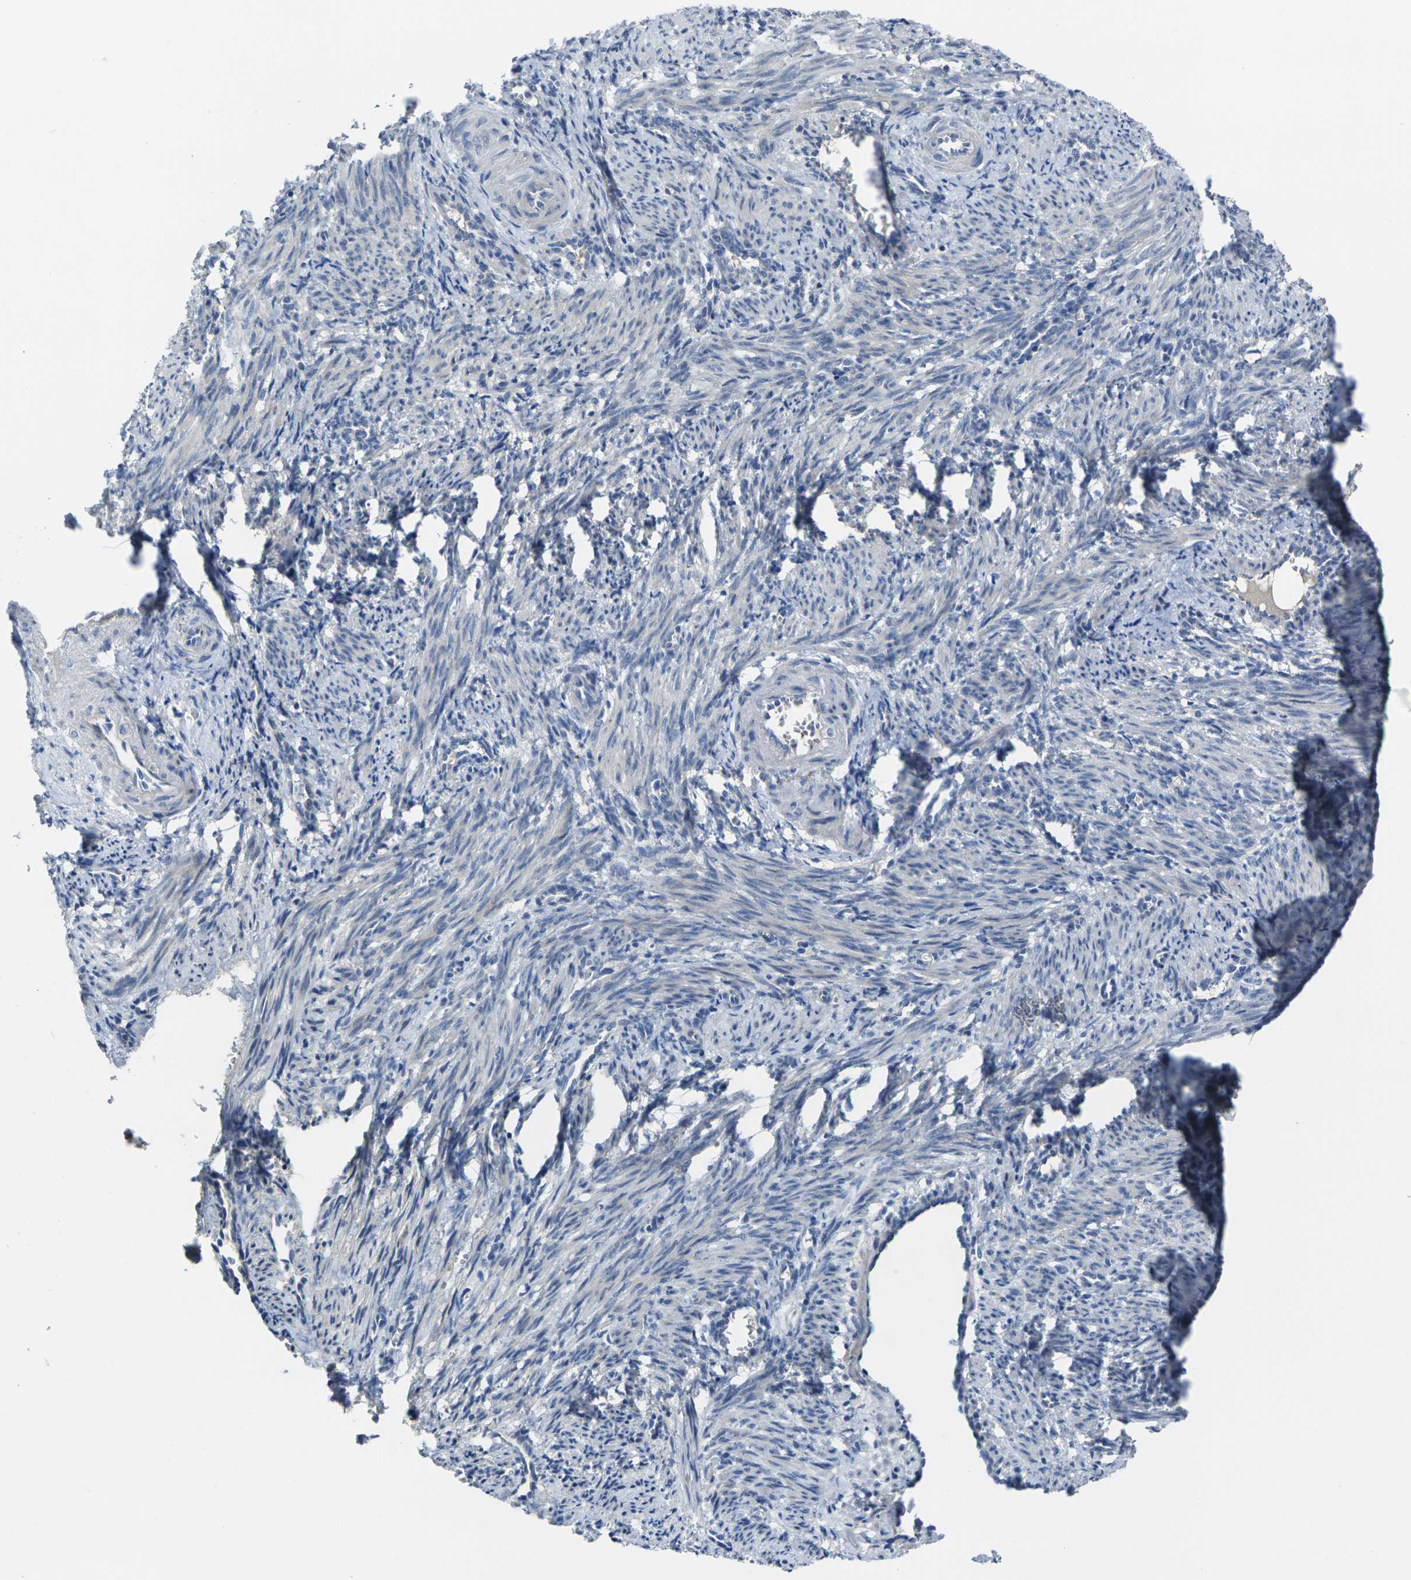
{"staining": {"intensity": "negative", "quantity": "none", "location": "none"}, "tissue": "smooth muscle", "cell_type": "Smooth muscle cells", "image_type": "normal", "snomed": [{"axis": "morphology", "description": "Normal tissue, NOS"}, {"axis": "topography", "description": "Endometrium"}], "caption": "This histopathology image is of unremarkable smooth muscle stained with IHC to label a protein in brown with the nuclei are counter-stained blue. There is no positivity in smooth muscle cells.", "gene": "GNA12", "patient": {"sex": "female", "age": 33}}